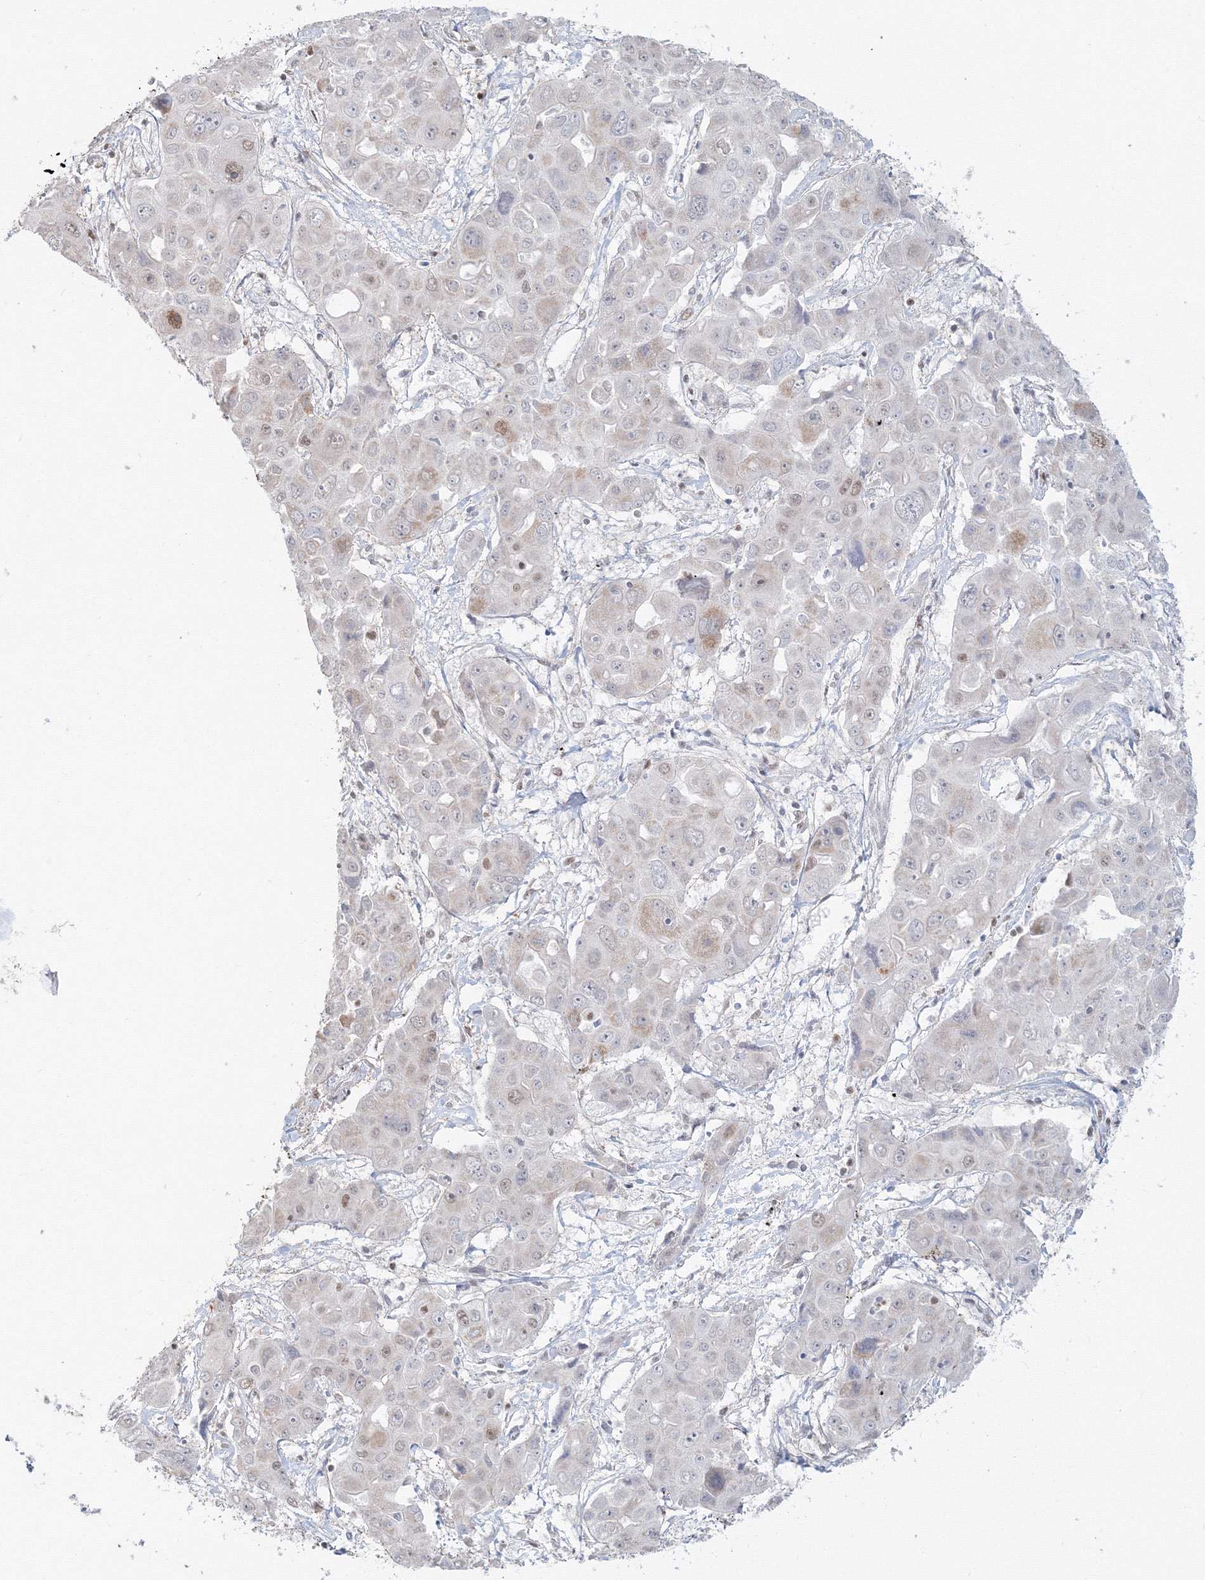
{"staining": {"intensity": "moderate", "quantity": "<25%", "location": "nuclear"}, "tissue": "liver cancer", "cell_type": "Tumor cells", "image_type": "cancer", "snomed": [{"axis": "morphology", "description": "Cholangiocarcinoma"}, {"axis": "topography", "description": "Liver"}], "caption": "Tumor cells reveal low levels of moderate nuclear staining in approximately <25% of cells in liver cholangiocarcinoma. The staining is performed using DAB (3,3'-diaminobenzidine) brown chromogen to label protein expression. The nuclei are counter-stained blue using hematoxylin.", "gene": "PPP4R2", "patient": {"sex": "male", "age": 67}}